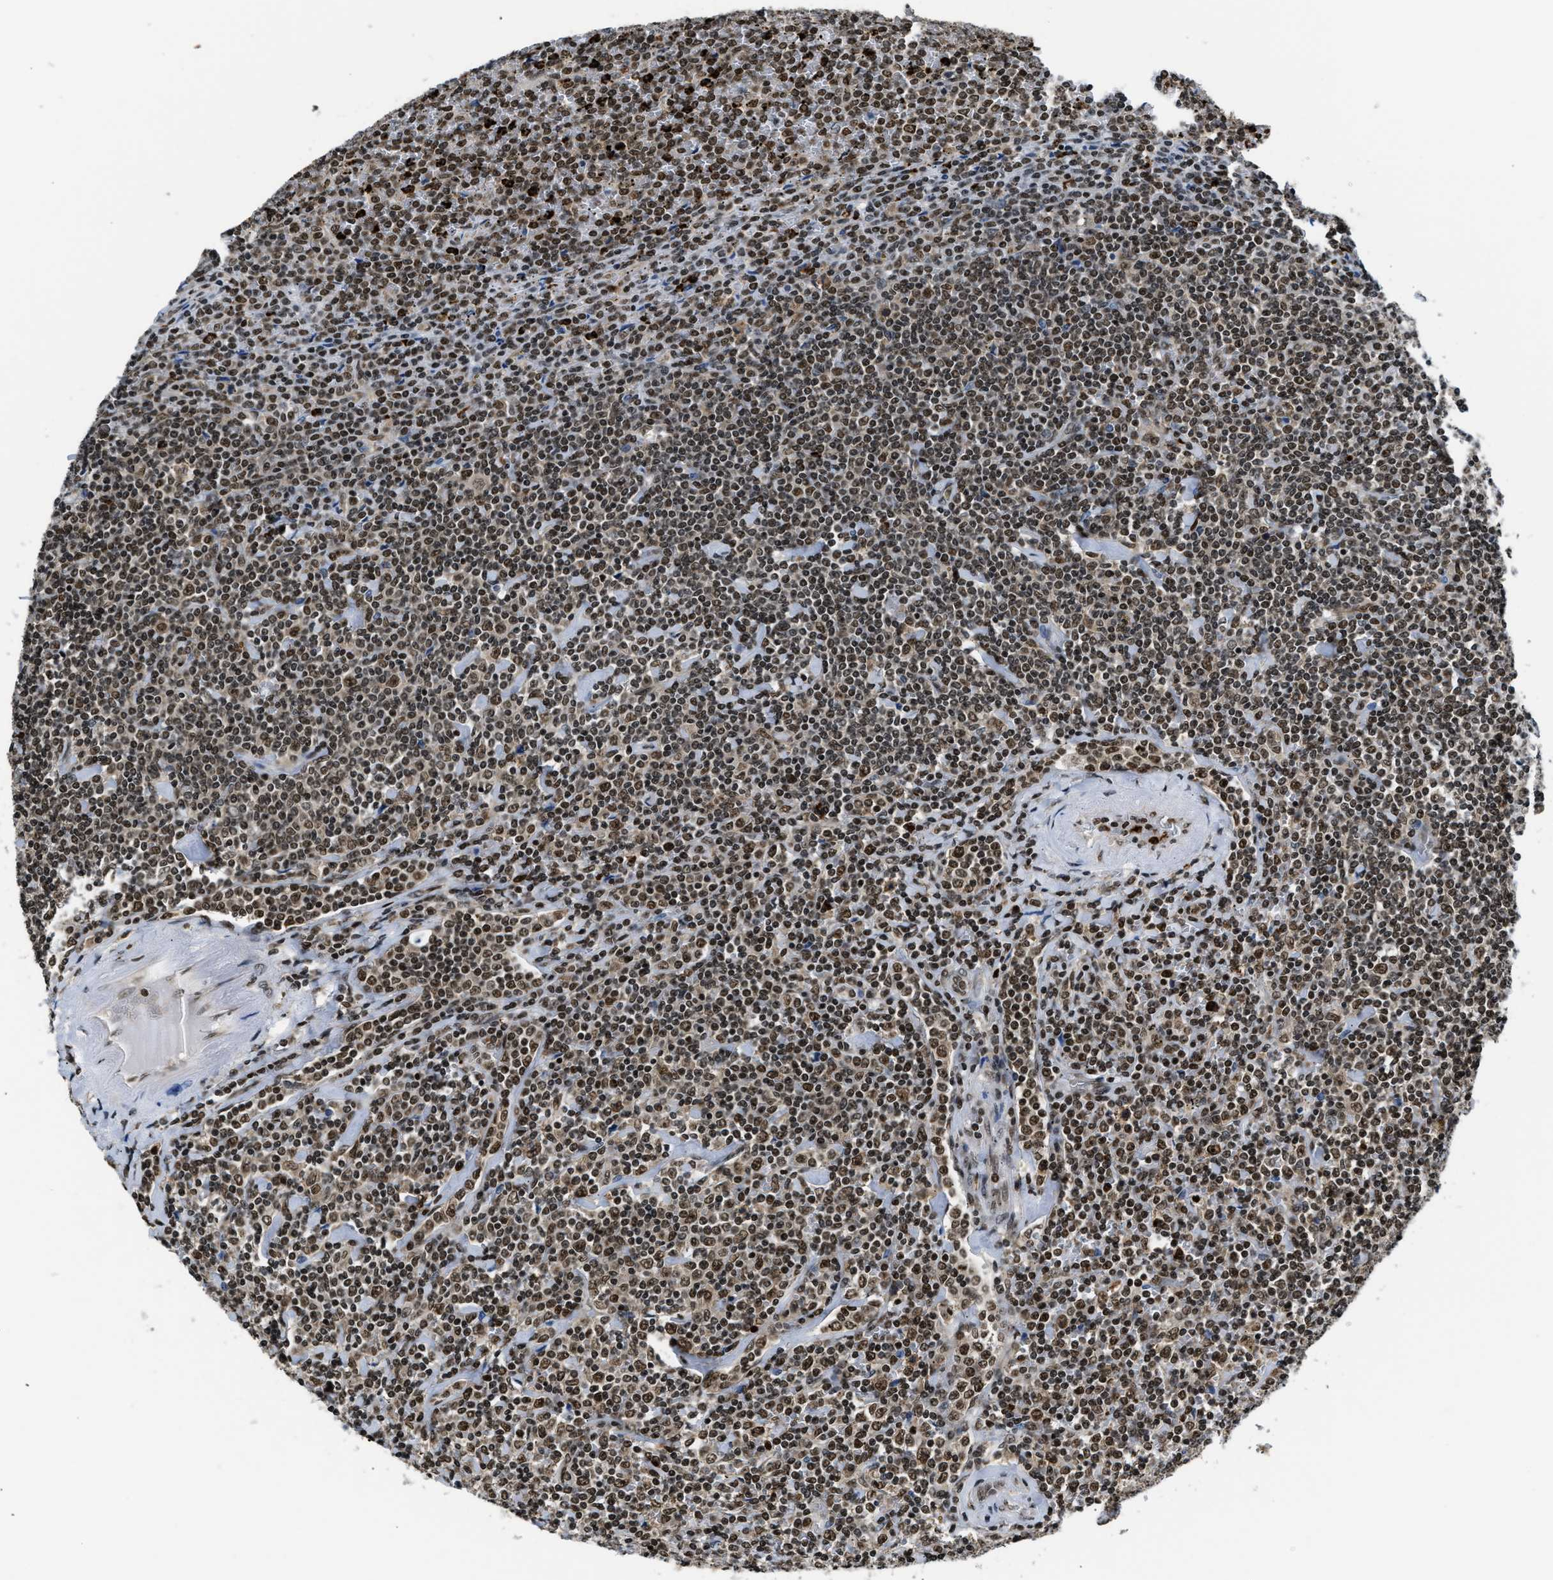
{"staining": {"intensity": "moderate", "quantity": ">75%", "location": "cytoplasmic/membranous,nuclear"}, "tissue": "lymphoma", "cell_type": "Tumor cells", "image_type": "cancer", "snomed": [{"axis": "morphology", "description": "Malignant lymphoma, non-Hodgkin's type, Low grade"}, {"axis": "topography", "description": "Spleen"}], "caption": "Immunohistochemistry (IHC) image of neoplastic tissue: lymphoma stained using immunohistochemistry (IHC) displays medium levels of moderate protein expression localized specifically in the cytoplasmic/membranous and nuclear of tumor cells, appearing as a cytoplasmic/membranous and nuclear brown color.", "gene": "CCNDBP1", "patient": {"sex": "female", "age": 19}}